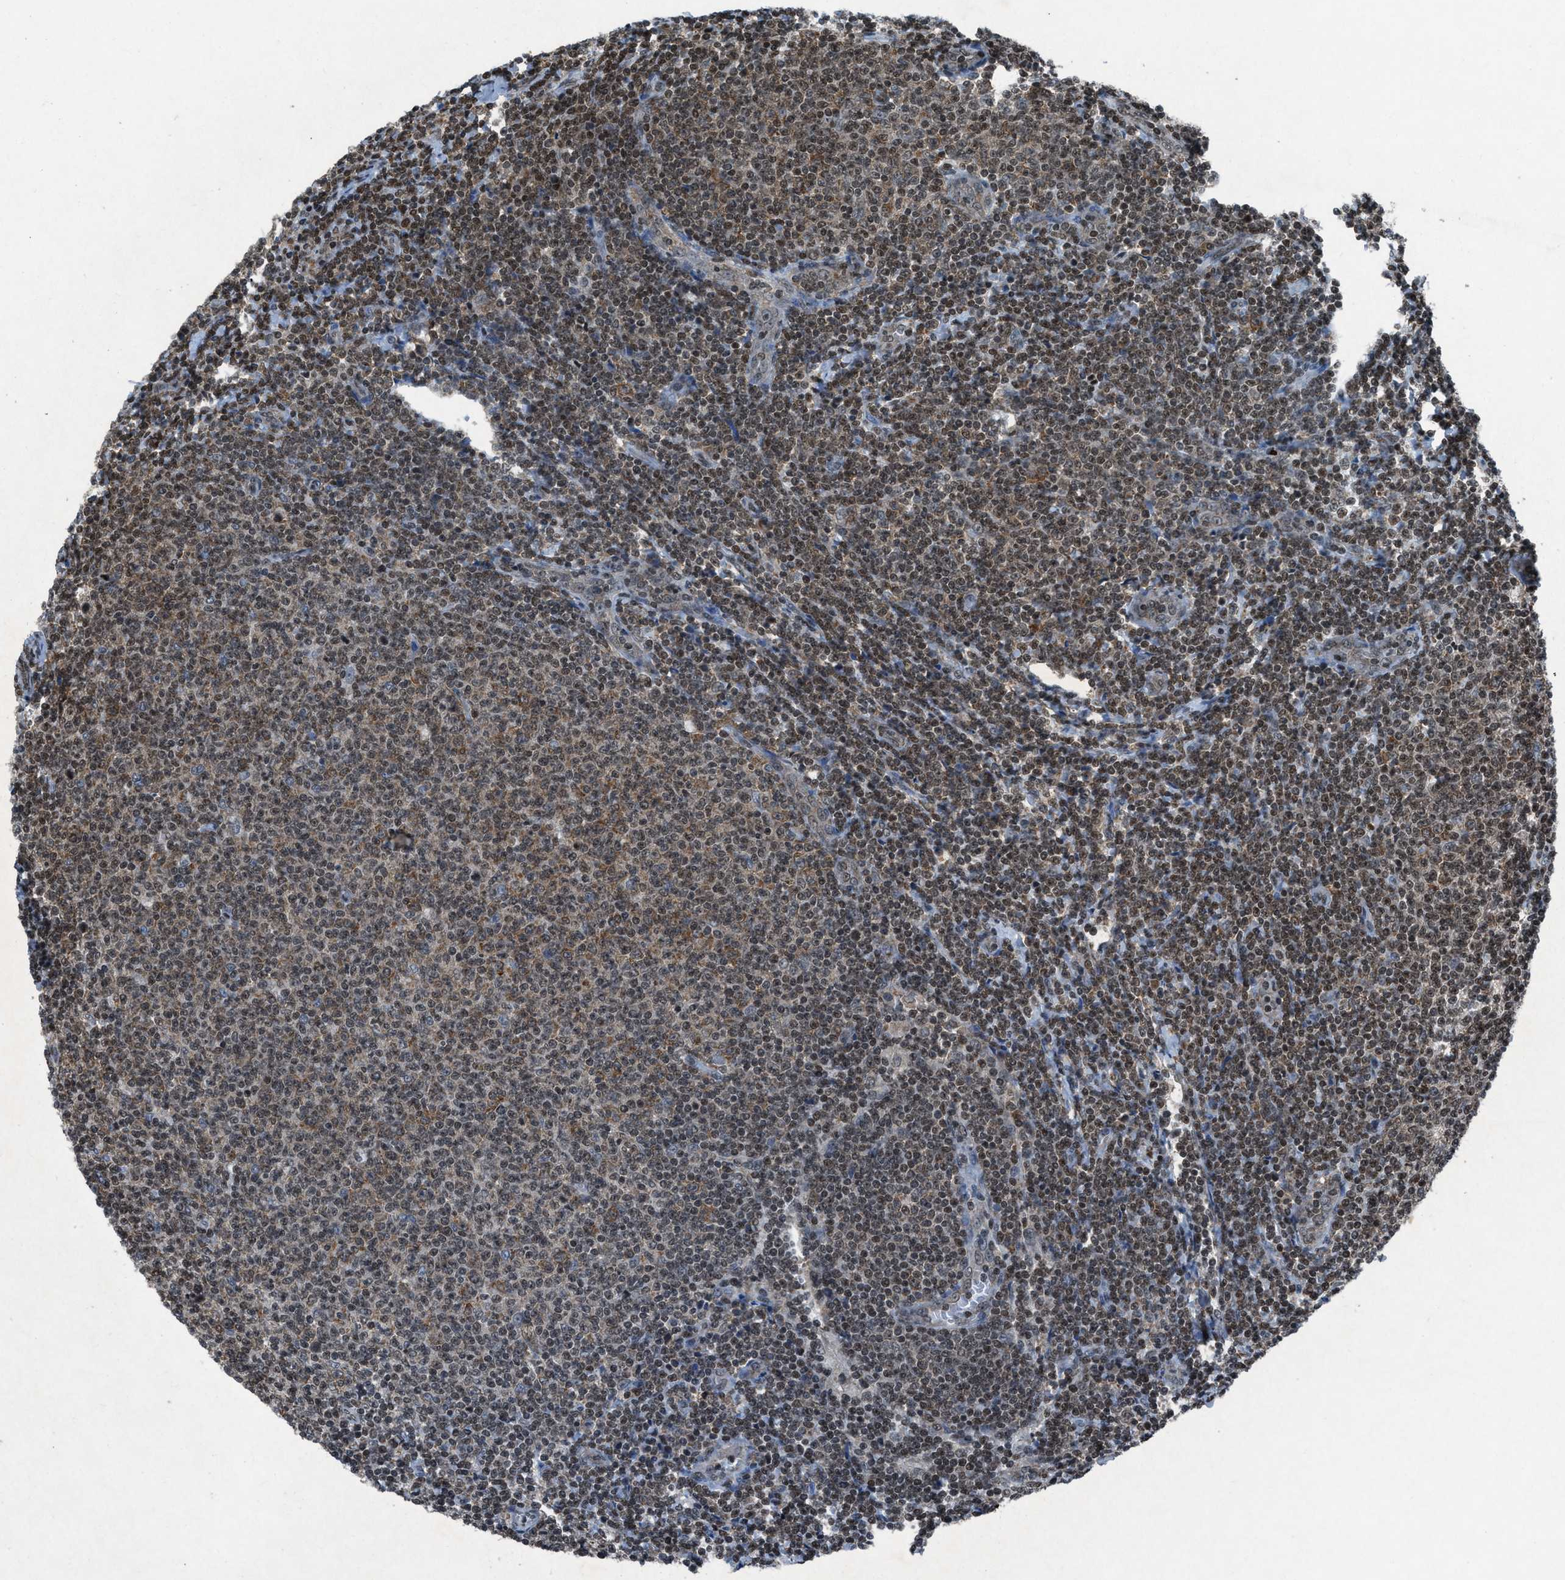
{"staining": {"intensity": "moderate", "quantity": ">75%", "location": "nuclear"}, "tissue": "lymphoma", "cell_type": "Tumor cells", "image_type": "cancer", "snomed": [{"axis": "morphology", "description": "Malignant lymphoma, non-Hodgkin's type, Low grade"}, {"axis": "topography", "description": "Lymph node"}], "caption": "Low-grade malignant lymphoma, non-Hodgkin's type stained with a brown dye exhibits moderate nuclear positive expression in about >75% of tumor cells.", "gene": "NXF1", "patient": {"sex": "male", "age": 66}}